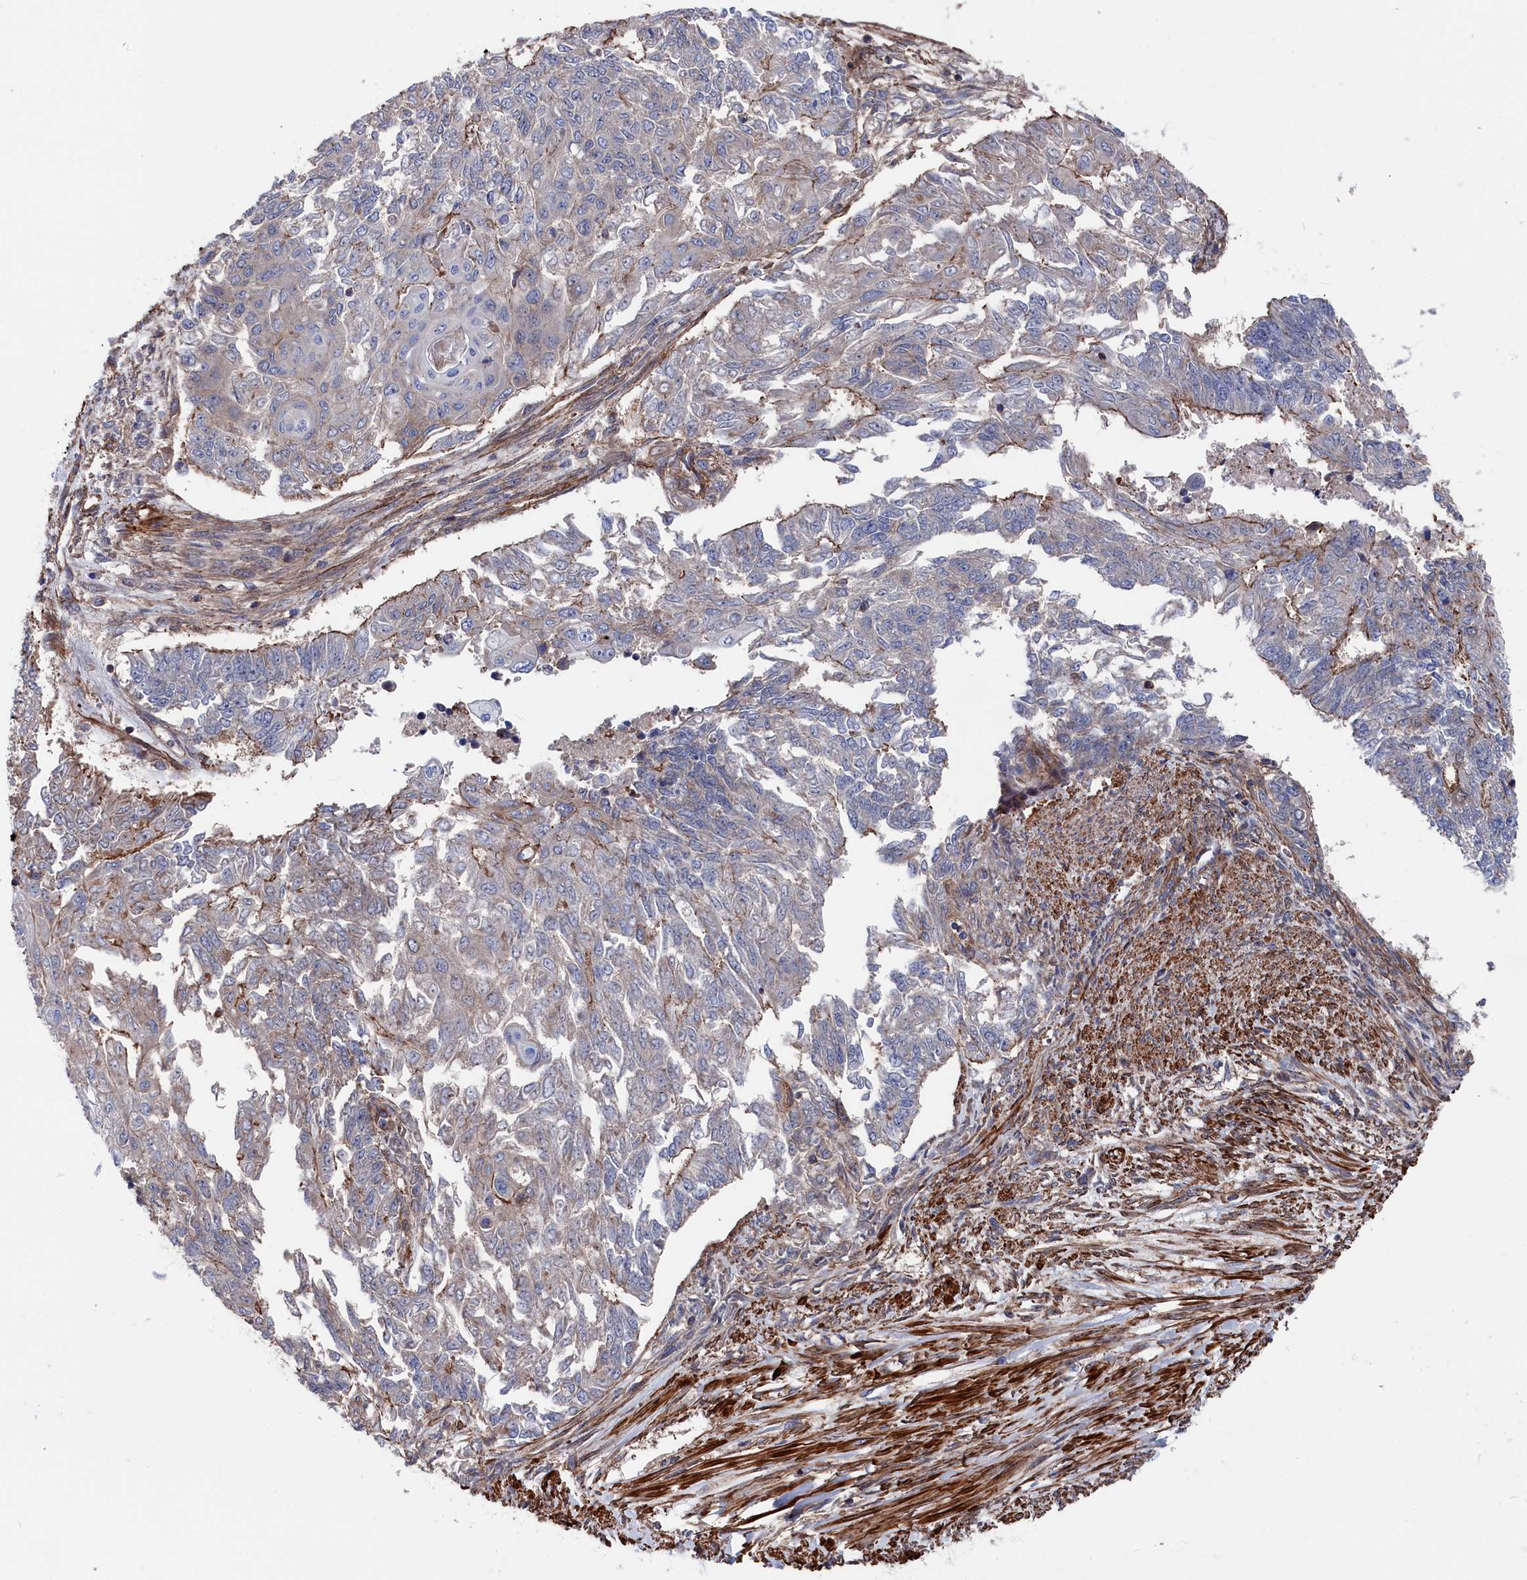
{"staining": {"intensity": "moderate", "quantity": "<25%", "location": "cytoplasmic/membranous"}, "tissue": "endometrial cancer", "cell_type": "Tumor cells", "image_type": "cancer", "snomed": [{"axis": "morphology", "description": "Adenocarcinoma, NOS"}, {"axis": "topography", "description": "Endometrium"}], "caption": "Tumor cells exhibit low levels of moderate cytoplasmic/membranous staining in approximately <25% of cells in human adenocarcinoma (endometrial).", "gene": "LDHD", "patient": {"sex": "female", "age": 32}}